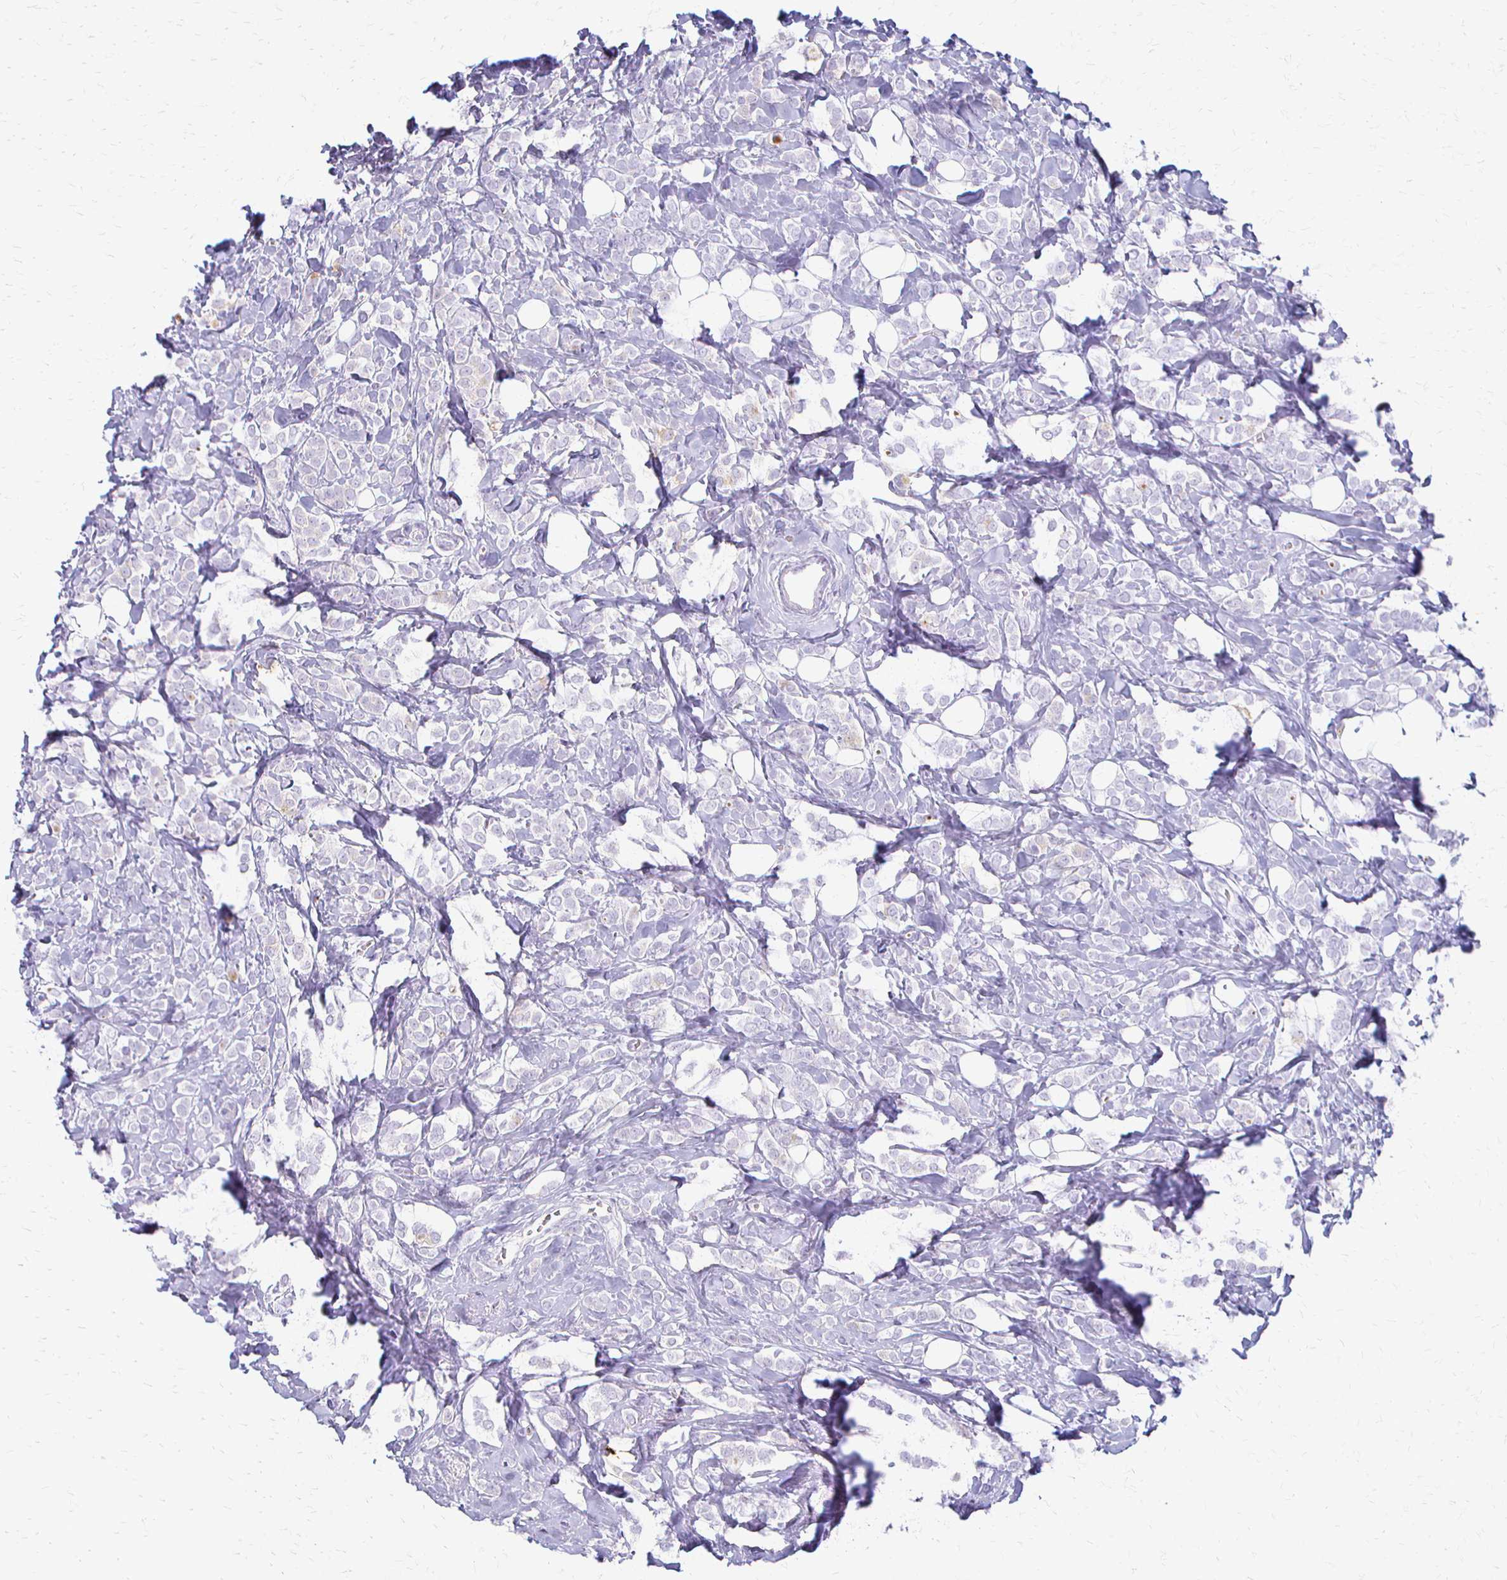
{"staining": {"intensity": "negative", "quantity": "none", "location": "none"}, "tissue": "breast cancer", "cell_type": "Tumor cells", "image_type": "cancer", "snomed": [{"axis": "morphology", "description": "Lobular carcinoma"}, {"axis": "topography", "description": "Breast"}], "caption": "The image exhibits no staining of tumor cells in breast lobular carcinoma. (DAB IHC, high magnification).", "gene": "ACP5", "patient": {"sex": "female", "age": 49}}